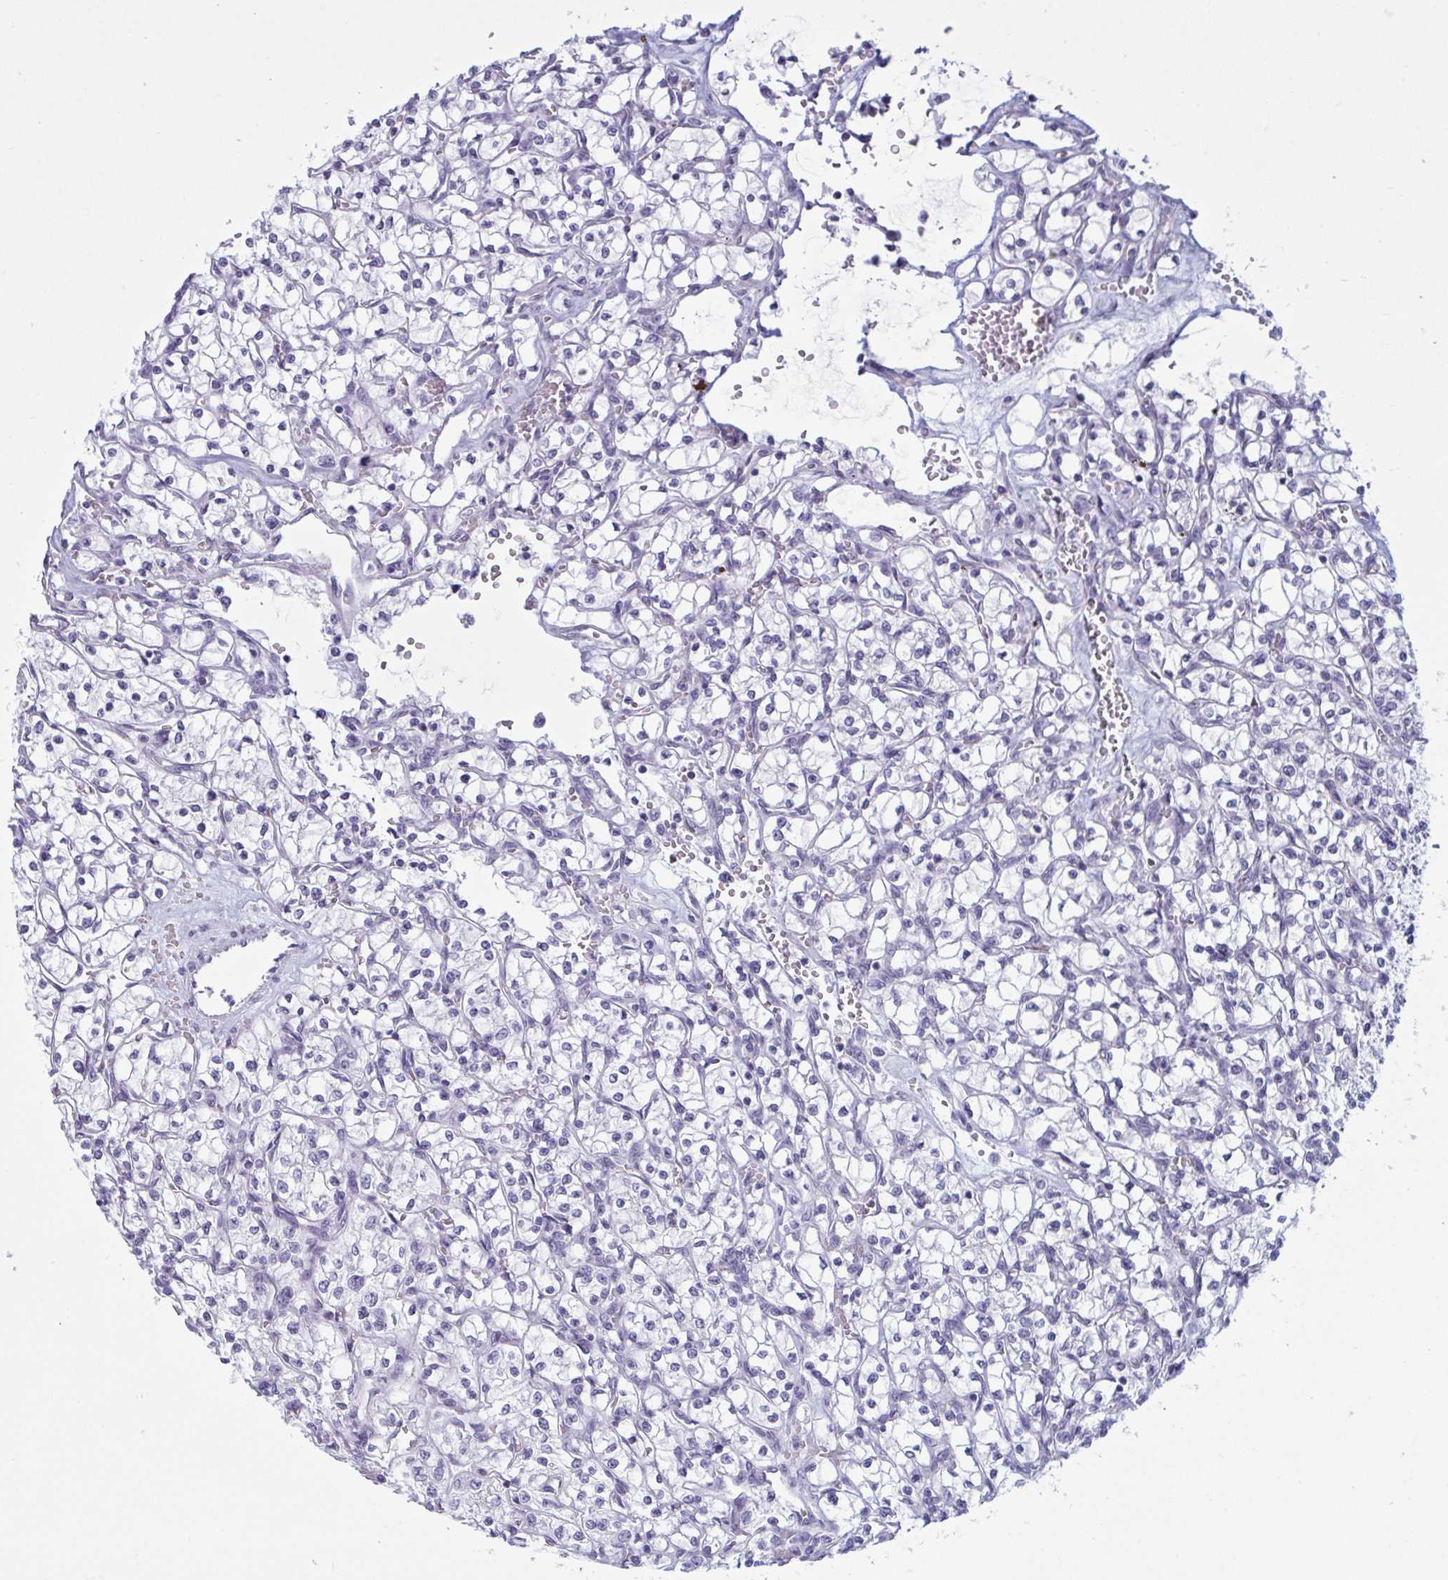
{"staining": {"intensity": "negative", "quantity": "none", "location": "none"}, "tissue": "renal cancer", "cell_type": "Tumor cells", "image_type": "cancer", "snomed": [{"axis": "morphology", "description": "Adenocarcinoma, NOS"}, {"axis": "topography", "description": "Kidney"}], "caption": "Immunohistochemical staining of renal cancer demonstrates no significant positivity in tumor cells. (Brightfield microscopy of DAB (3,3'-diaminobenzidine) immunohistochemistry at high magnification).", "gene": "OR1L3", "patient": {"sex": "female", "age": 64}}